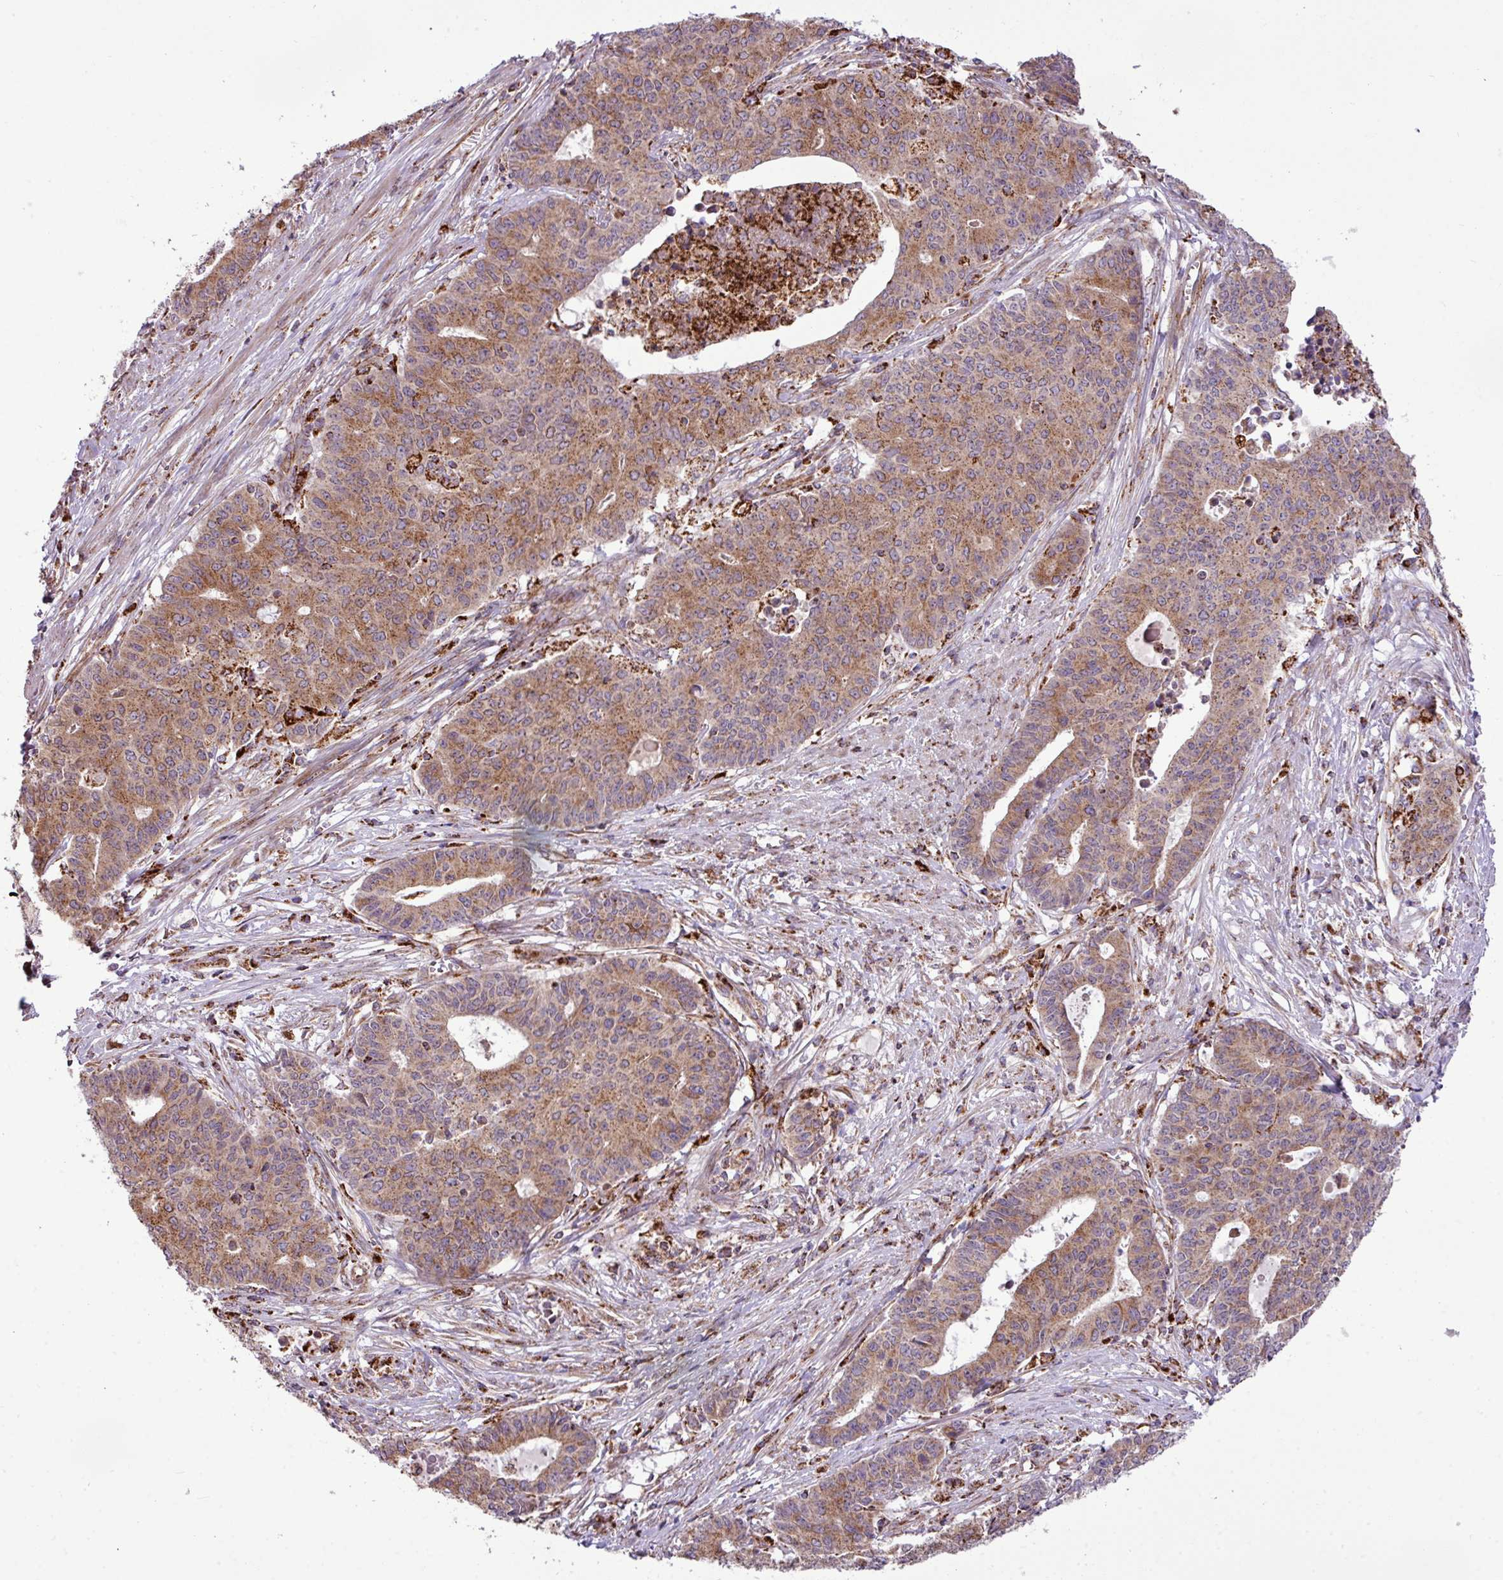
{"staining": {"intensity": "moderate", "quantity": ">75%", "location": "cytoplasmic/membranous"}, "tissue": "endometrial cancer", "cell_type": "Tumor cells", "image_type": "cancer", "snomed": [{"axis": "morphology", "description": "Adenocarcinoma, NOS"}, {"axis": "topography", "description": "Endometrium"}], "caption": "This is a photomicrograph of immunohistochemistry (IHC) staining of endometrial adenocarcinoma, which shows moderate expression in the cytoplasmic/membranous of tumor cells.", "gene": "ZNF569", "patient": {"sex": "female", "age": 59}}